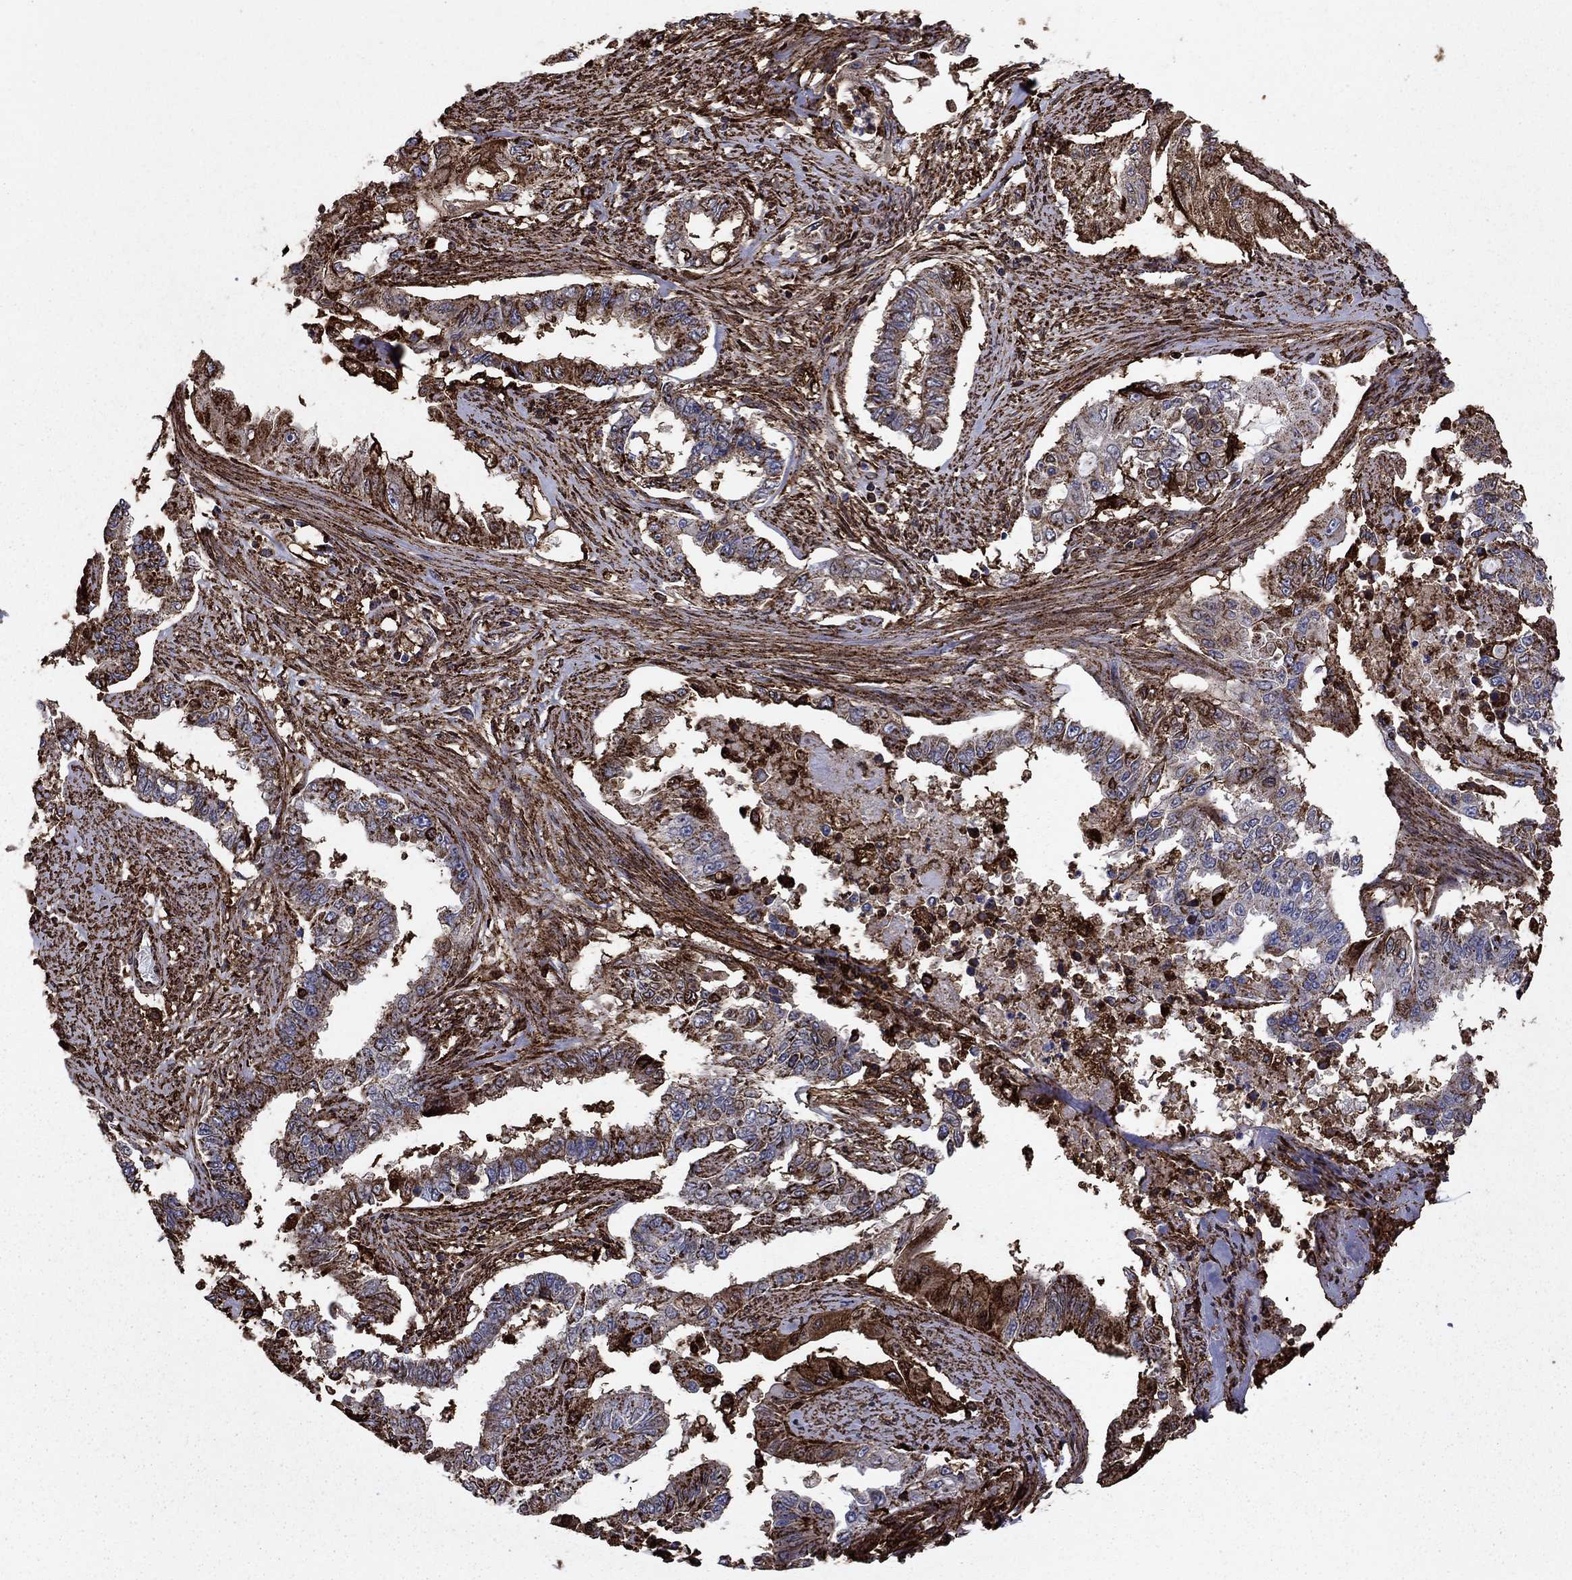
{"staining": {"intensity": "negative", "quantity": "none", "location": "none"}, "tissue": "endometrial cancer", "cell_type": "Tumor cells", "image_type": "cancer", "snomed": [{"axis": "morphology", "description": "Adenocarcinoma, NOS"}, {"axis": "topography", "description": "Uterus"}], "caption": "An image of endometrial cancer stained for a protein shows no brown staining in tumor cells.", "gene": "PLAU", "patient": {"sex": "female", "age": 59}}